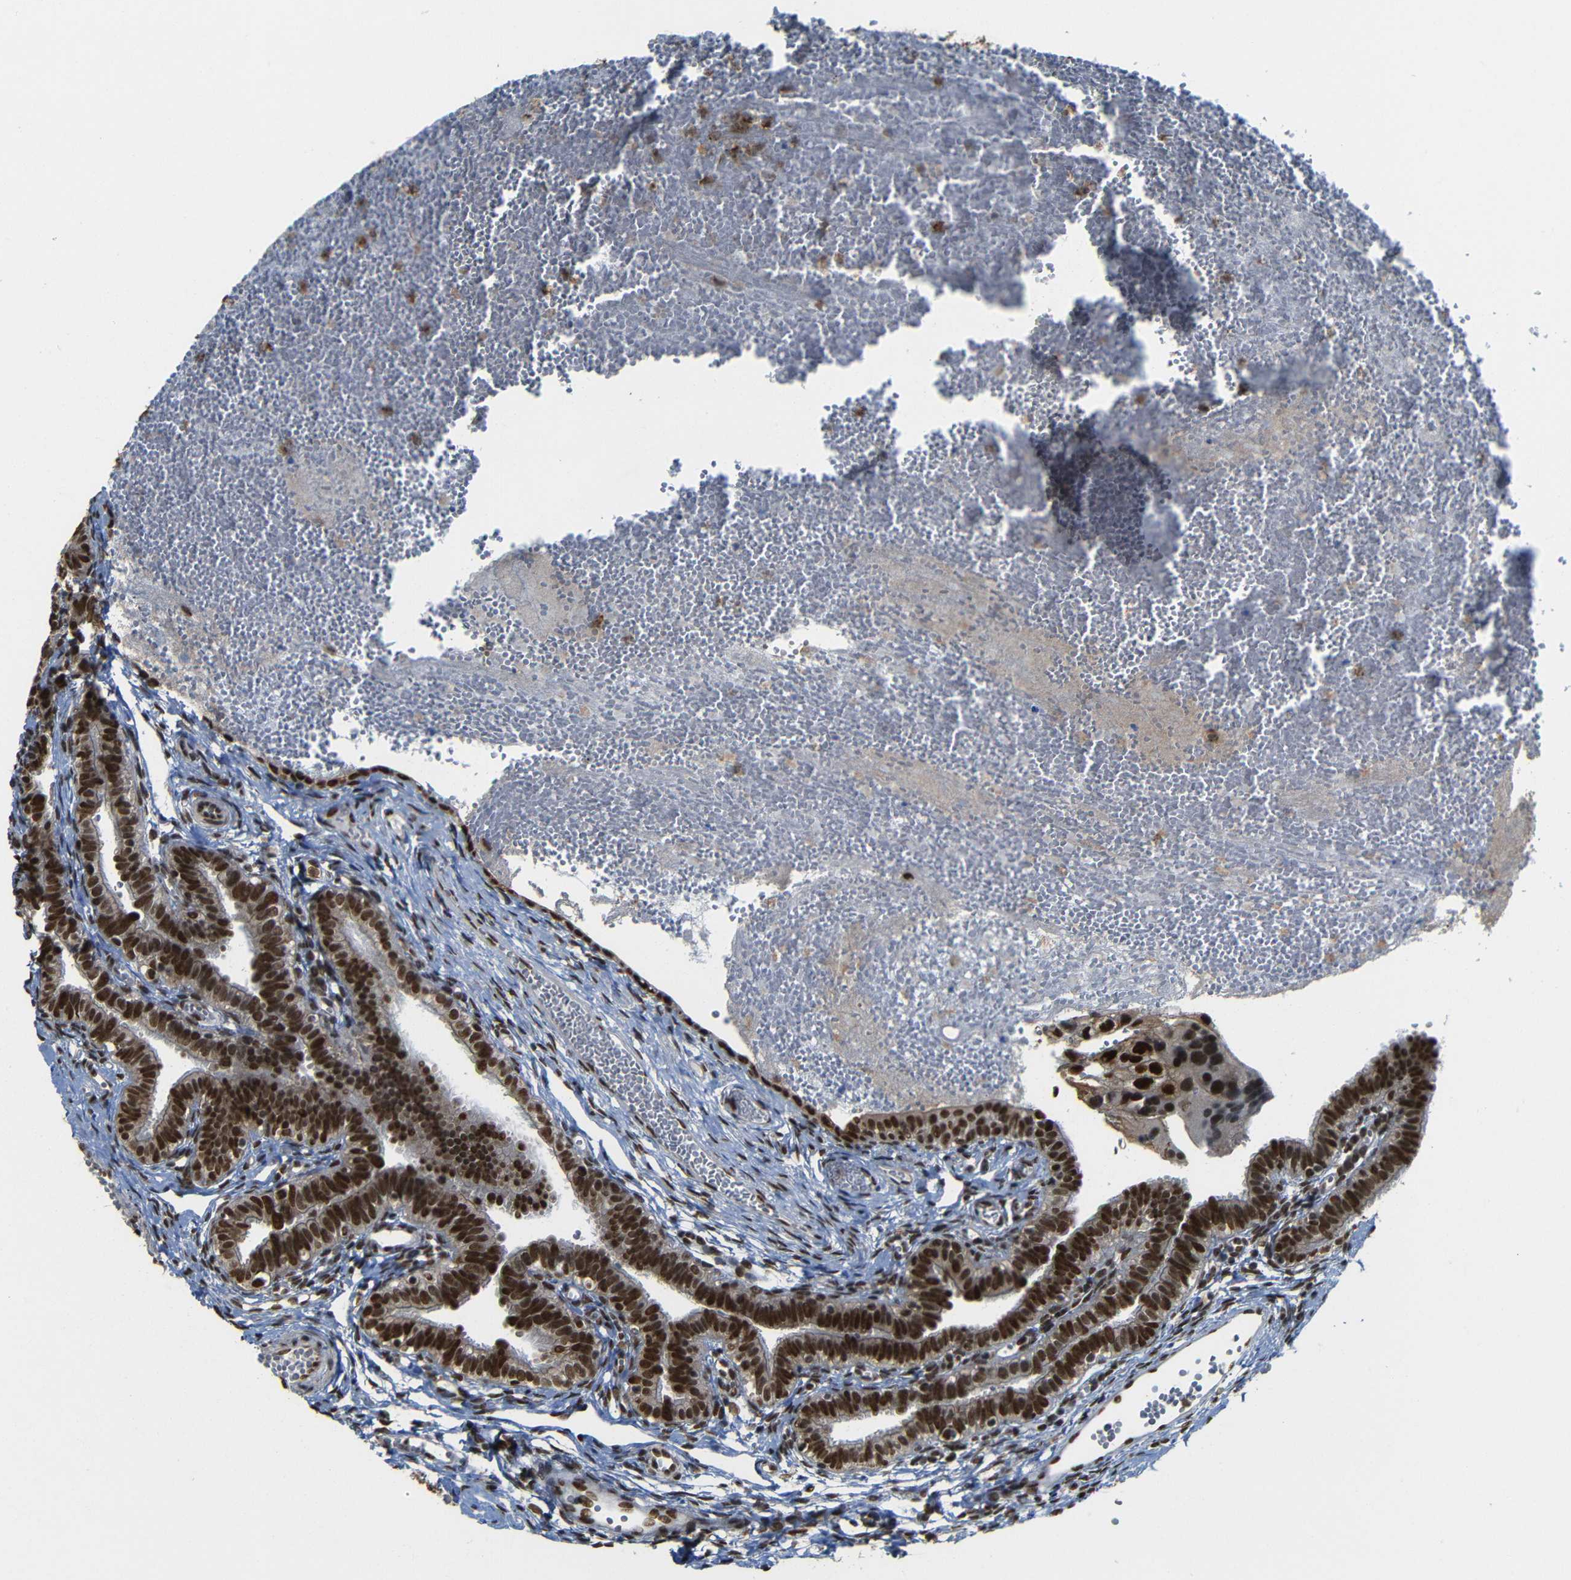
{"staining": {"intensity": "strong", "quantity": ">75%", "location": "nuclear"}, "tissue": "fallopian tube", "cell_type": "Glandular cells", "image_type": "normal", "snomed": [{"axis": "morphology", "description": "Normal tissue, NOS"}, {"axis": "topography", "description": "Fallopian tube"}, {"axis": "topography", "description": "Placenta"}], "caption": "Protein expression analysis of normal fallopian tube reveals strong nuclear positivity in approximately >75% of glandular cells. The protein is shown in brown color, while the nuclei are stained blue.", "gene": "TCF7L2", "patient": {"sex": "female", "age": 34}}